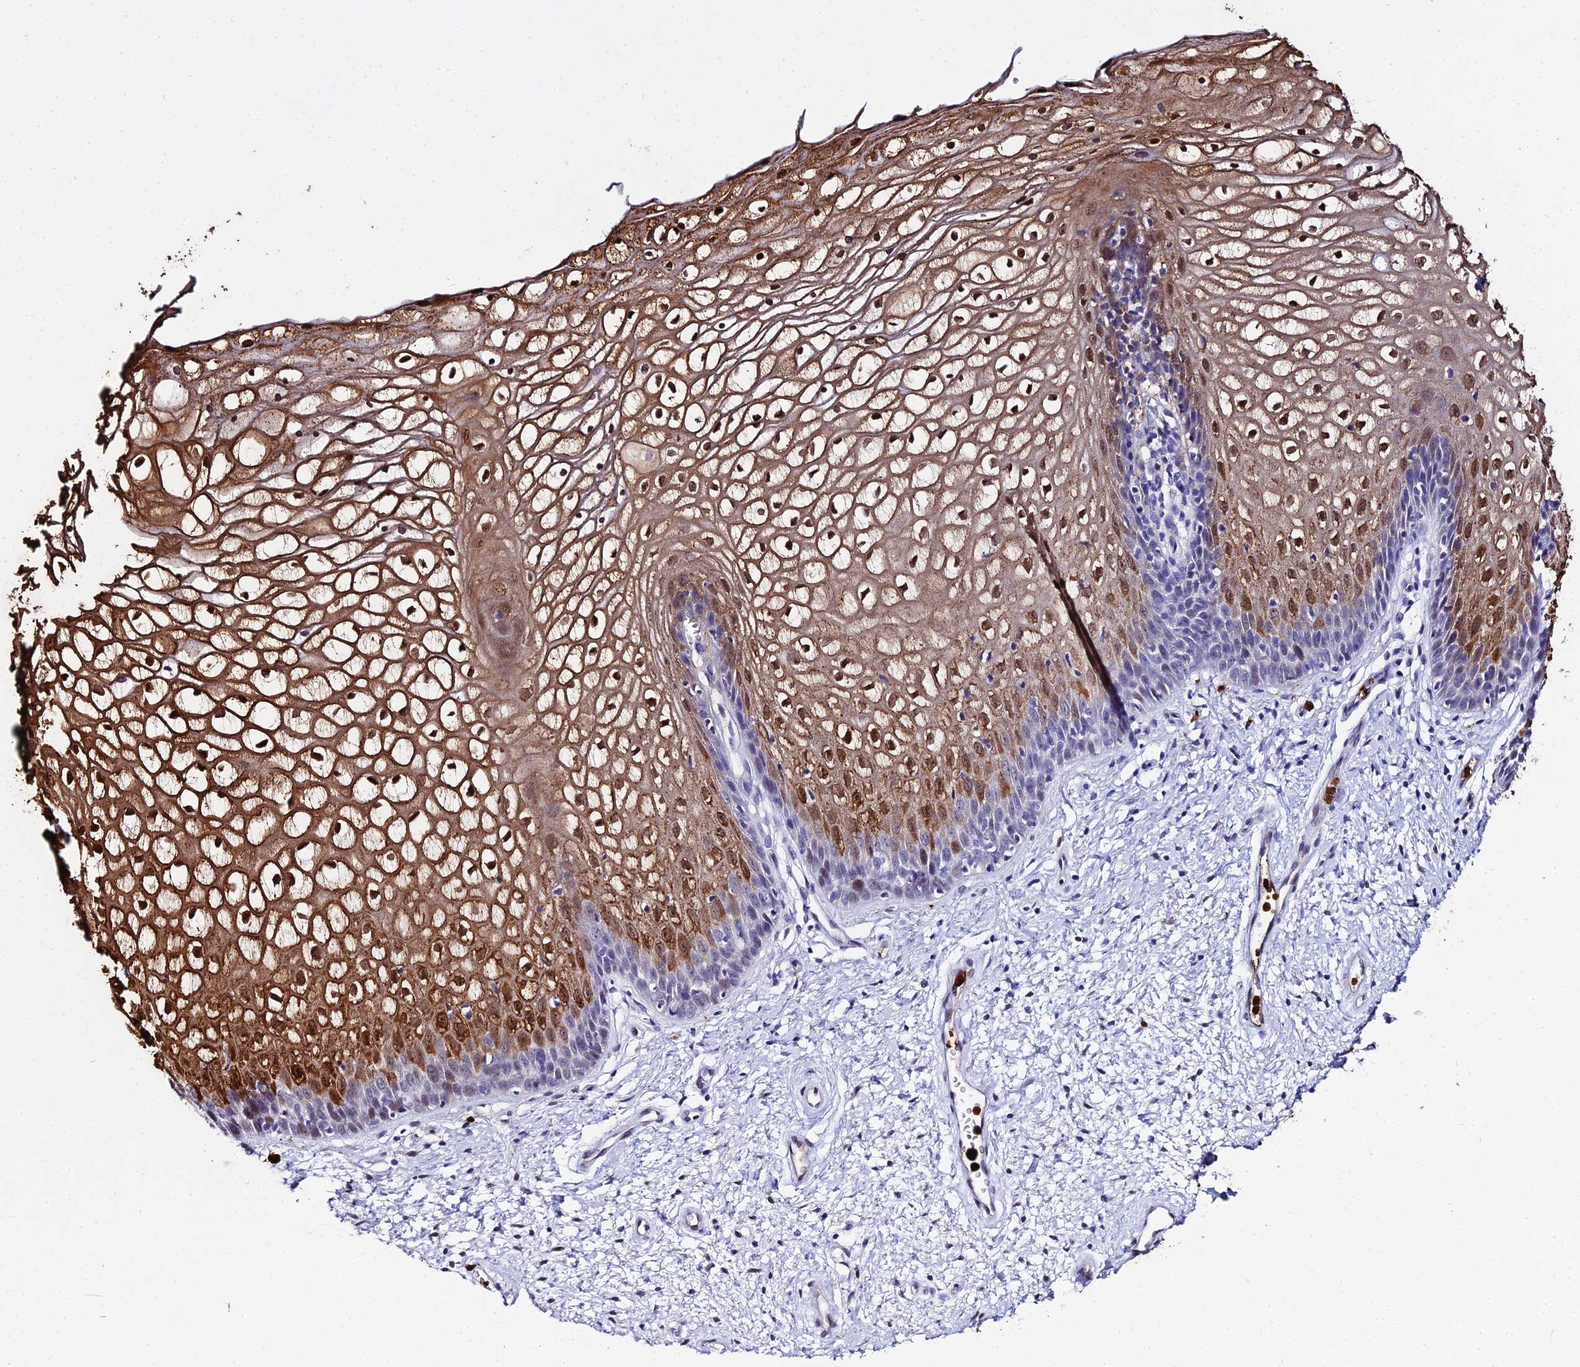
{"staining": {"intensity": "moderate", "quantity": "25%-75%", "location": "cytoplasmic/membranous,nuclear"}, "tissue": "vagina", "cell_type": "Squamous epithelial cells", "image_type": "normal", "snomed": [{"axis": "morphology", "description": "Normal tissue, NOS"}, {"axis": "topography", "description": "Vagina"}], "caption": "A medium amount of moderate cytoplasmic/membranous,nuclear expression is seen in approximately 25%-75% of squamous epithelial cells in benign vagina. The protein is shown in brown color, while the nuclei are stained blue.", "gene": "MCM10", "patient": {"sex": "female", "age": 34}}